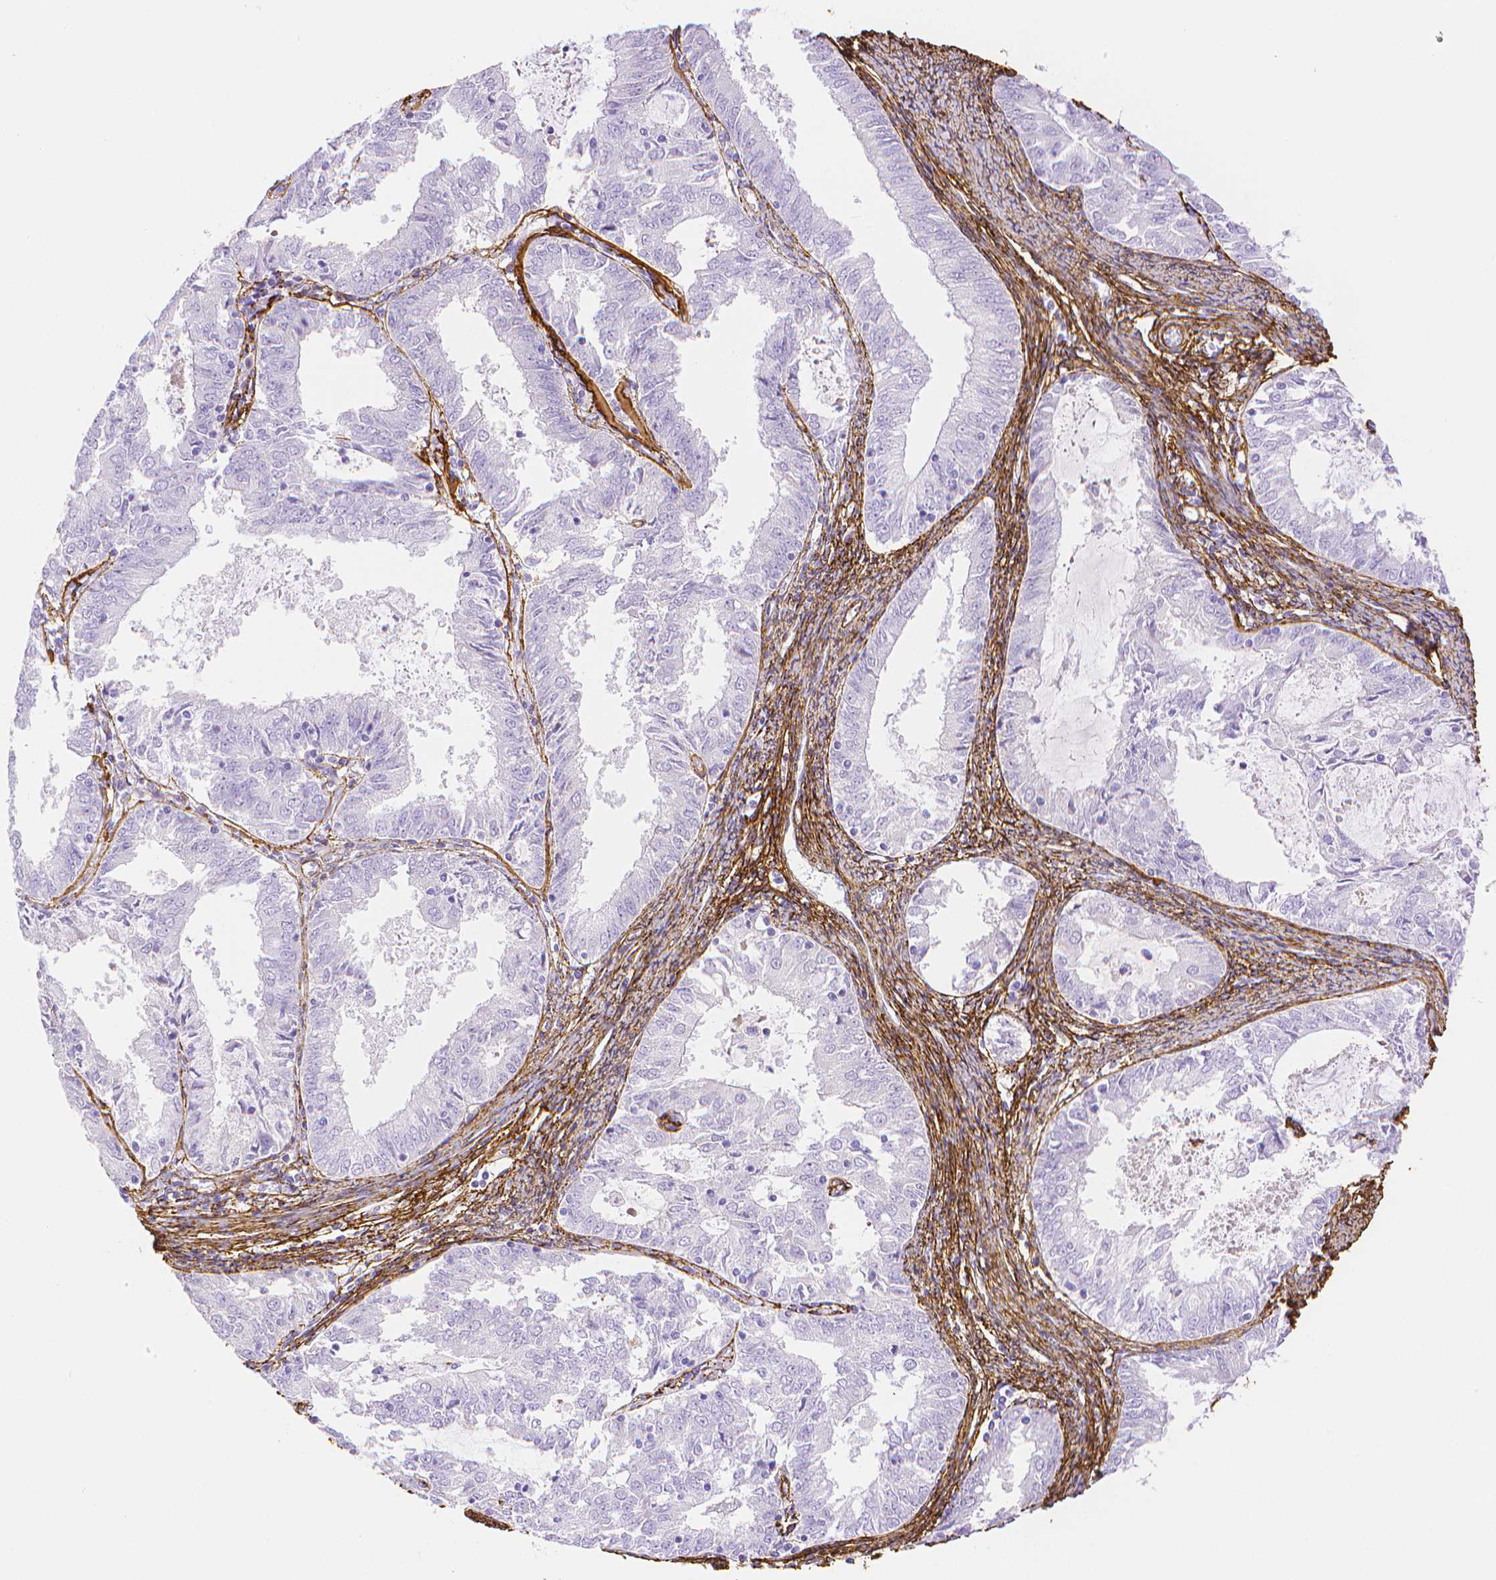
{"staining": {"intensity": "negative", "quantity": "none", "location": "none"}, "tissue": "endometrial cancer", "cell_type": "Tumor cells", "image_type": "cancer", "snomed": [{"axis": "morphology", "description": "Adenocarcinoma, NOS"}, {"axis": "topography", "description": "Endometrium"}], "caption": "Immunohistochemical staining of human adenocarcinoma (endometrial) exhibits no significant expression in tumor cells.", "gene": "FBN1", "patient": {"sex": "female", "age": 57}}